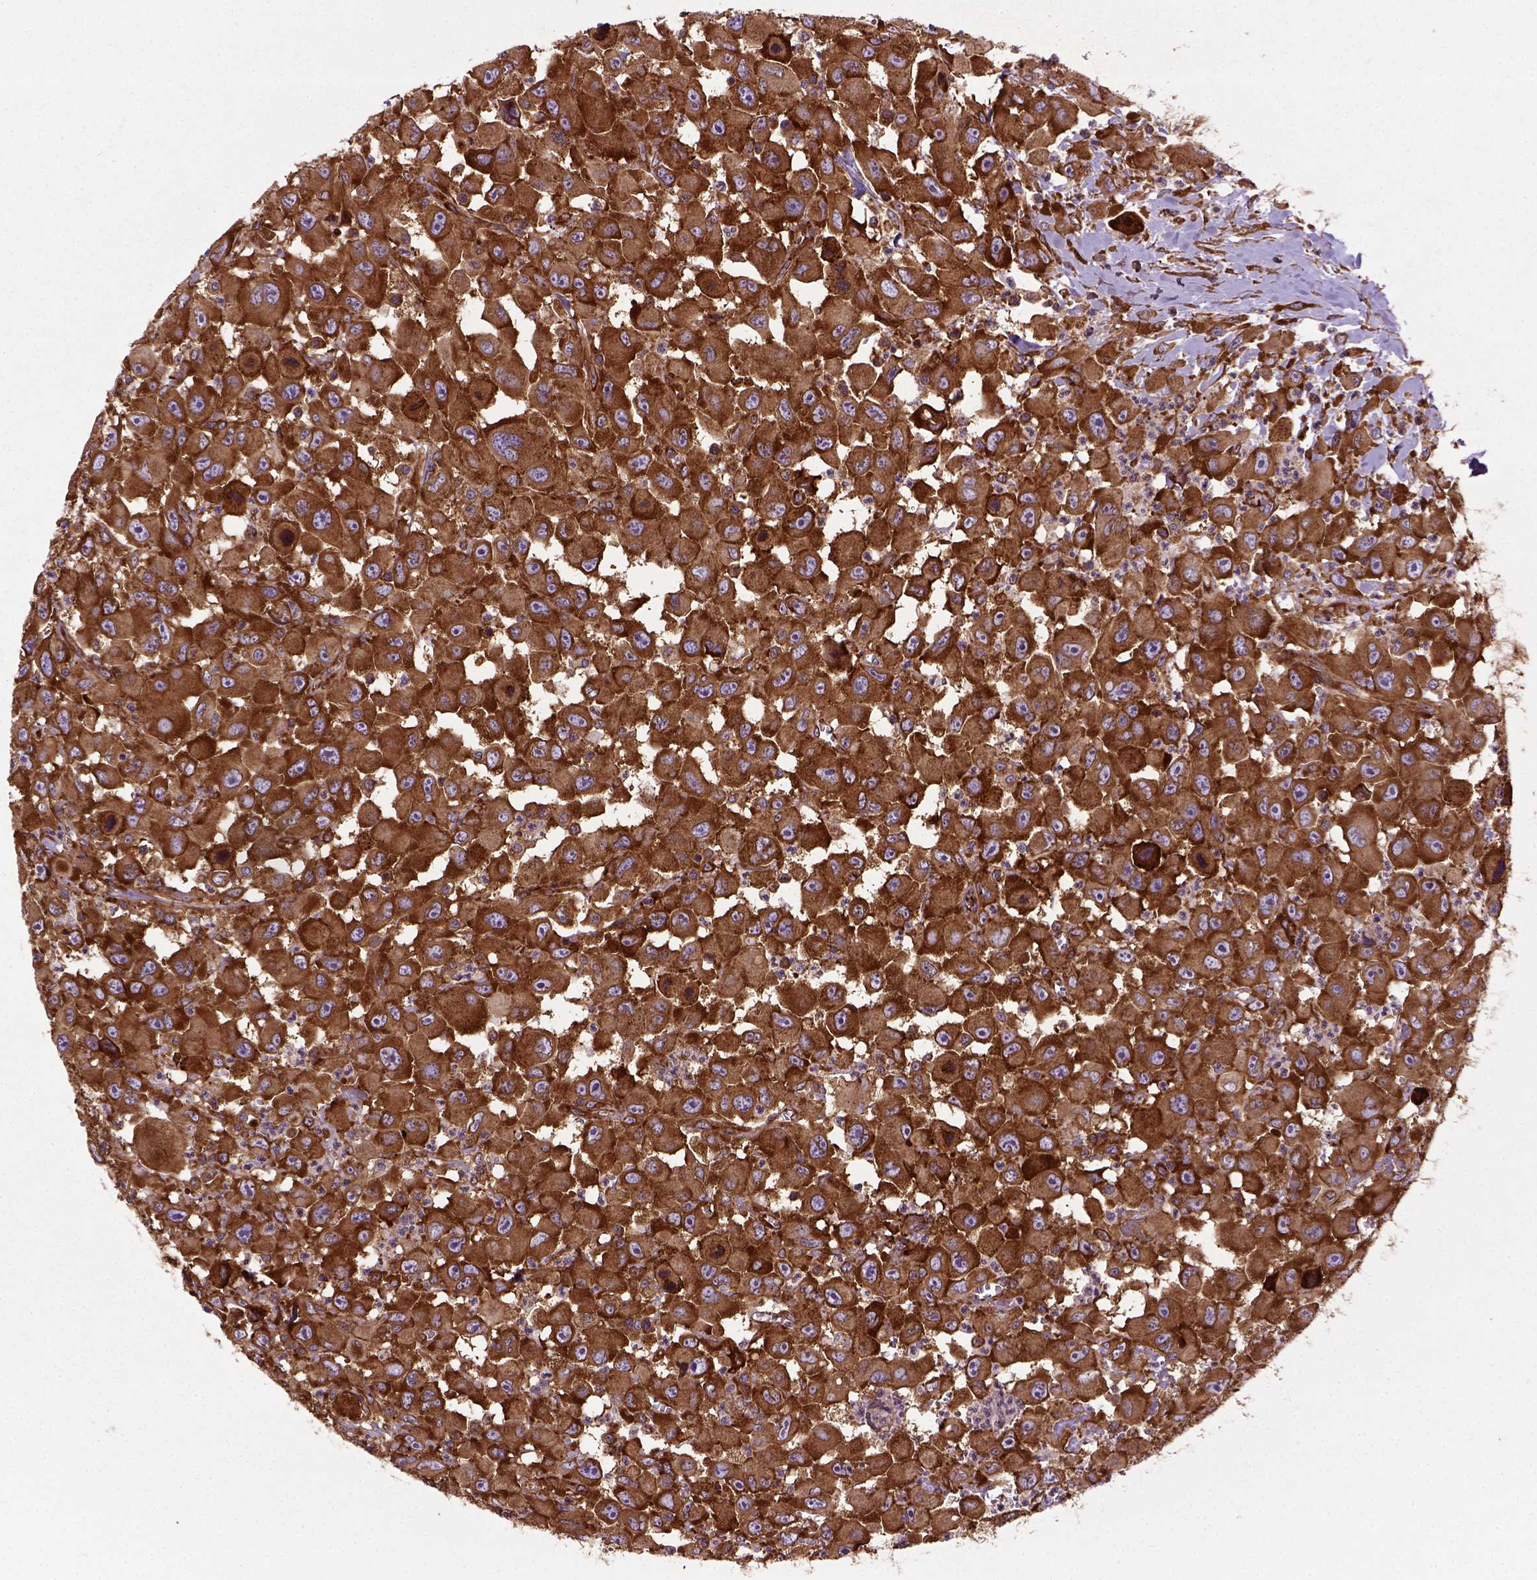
{"staining": {"intensity": "strong", "quantity": ">75%", "location": "cytoplasmic/membranous"}, "tissue": "head and neck cancer", "cell_type": "Tumor cells", "image_type": "cancer", "snomed": [{"axis": "morphology", "description": "Squamous cell carcinoma, NOS"}, {"axis": "morphology", "description": "Squamous cell carcinoma, metastatic, NOS"}, {"axis": "topography", "description": "Oral tissue"}, {"axis": "topography", "description": "Head-Neck"}], "caption": "A brown stain shows strong cytoplasmic/membranous expression of a protein in human head and neck cancer tumor cells.", "gene": "CAPRIN1", "patient": {"sex": "female", "age": 85}}